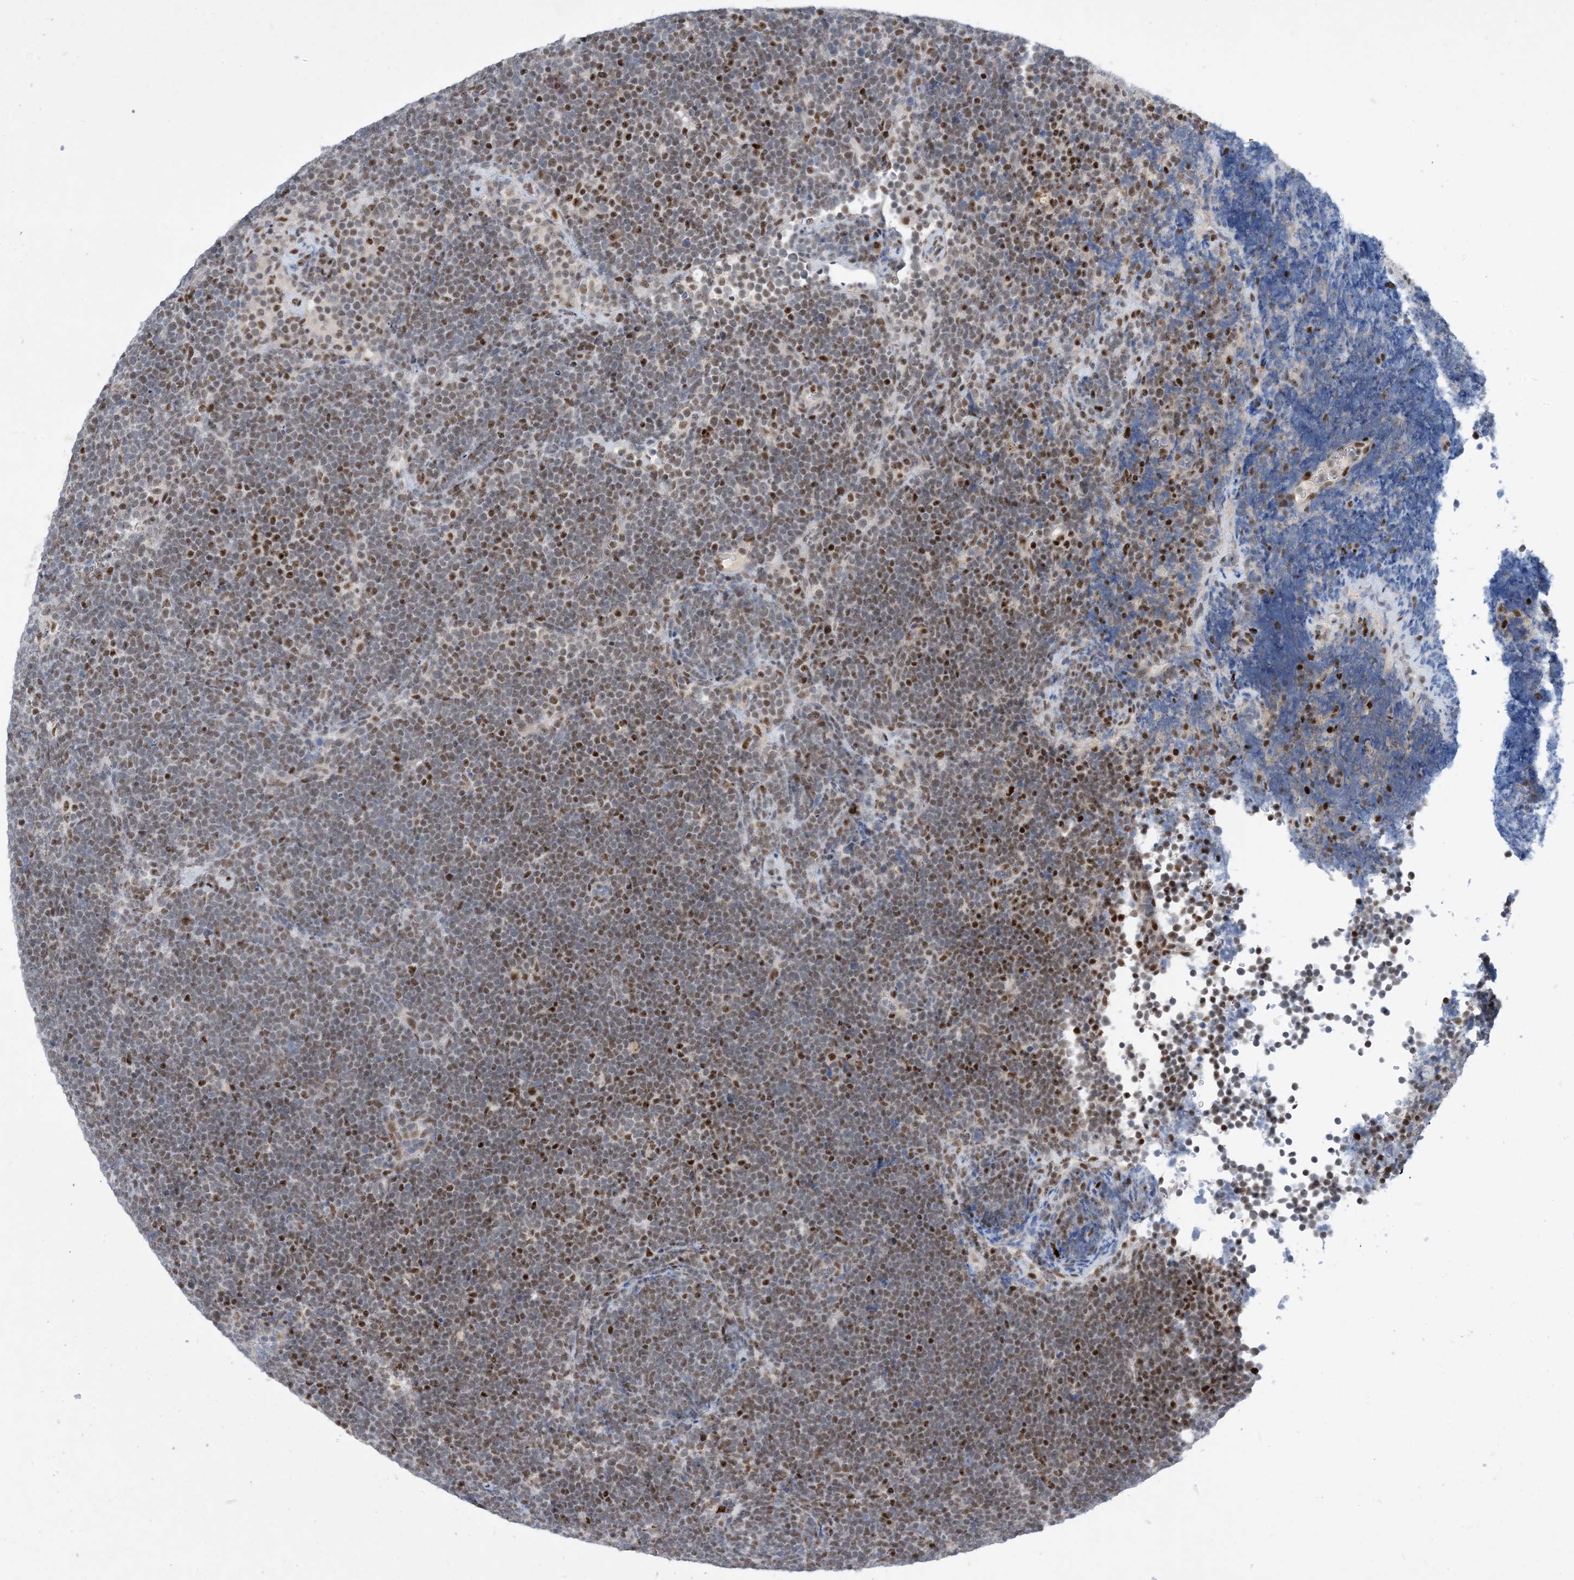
{"staining": {"intensity": "moderate", "quantity": "25%-75%", "location": "nuclear"}, "tissue": "lymphoma", "cell_type": "Tumor cells", "image_type": "cancer", "snomed": [{"axis": "morphology", "description": "Malignant lymphoma, non-Hodgkin's type, High grade"}, {"axis": "topography", "description": "Lymph node"}], "caption": "Protein staining reveals moderate nuclear staining in approximately 25%-75% of tumor cells in lymphoma.", "gene": "TSPYL1", "patient": {"sex": "male", "age": 13}}